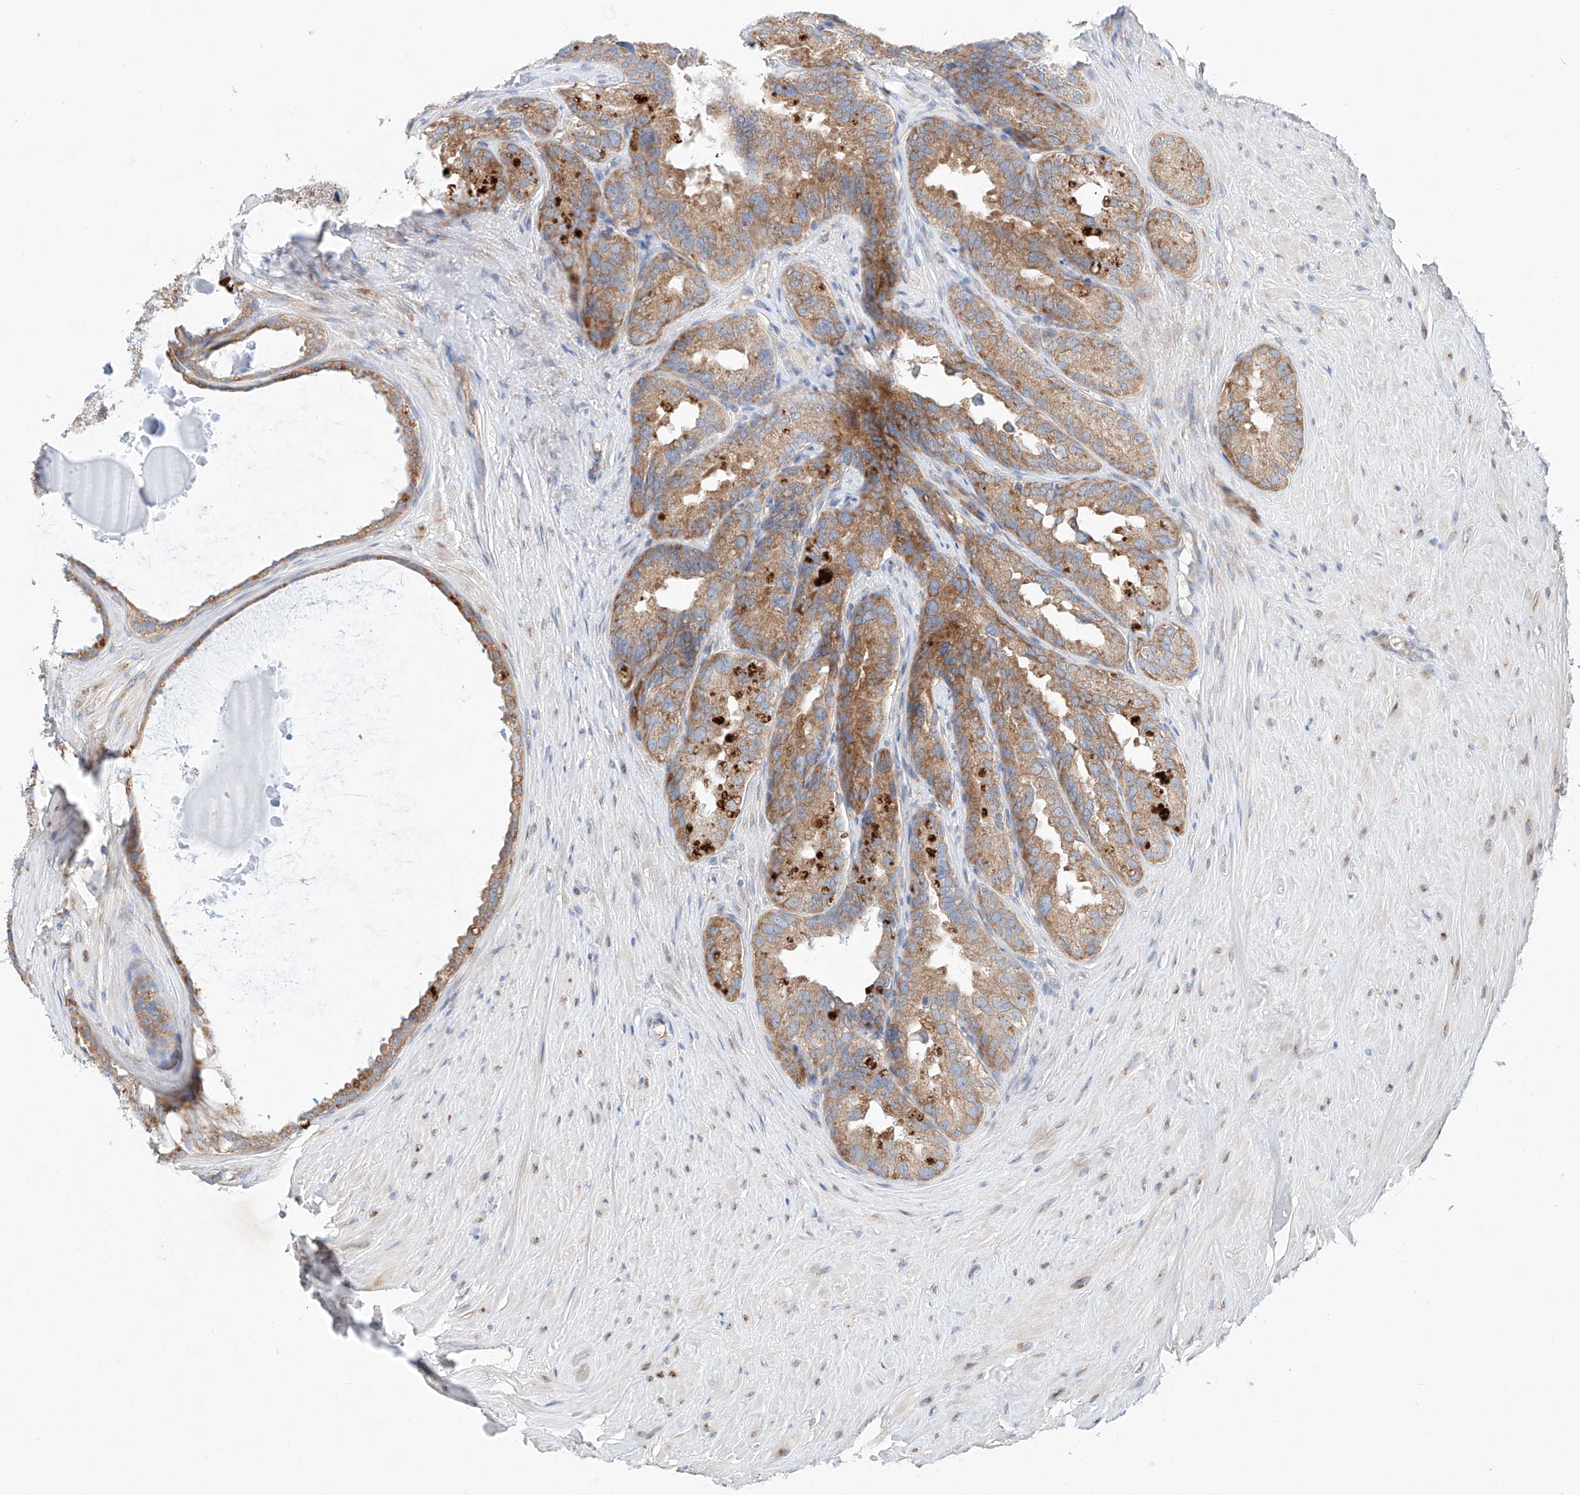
{"staining": {"intensity": "moderate", "quantity": "25%-75%", "location": "cytoplasmic/membranous"}, "tissue": "seminal vesicle", "cell_type": "Glandular cells", "image_type": "normal", "snomed": [{"axis": "morphology", "description": "Normal tissue, NOS"}, {"axis": "topography", "description": "Seminal veicle"}], "caption": "High-magnification brightfield microscopy of unremarkable seminal vesicle stained with DAB (brown) and counterstained with hematoxylin (blue). glandular cells exhibit moderate cytoplasmic/membranous expression is seen in approximately25%-75% of cells.", "gene": "FASTK", "patient": {"sex": "male", "age": 80}}